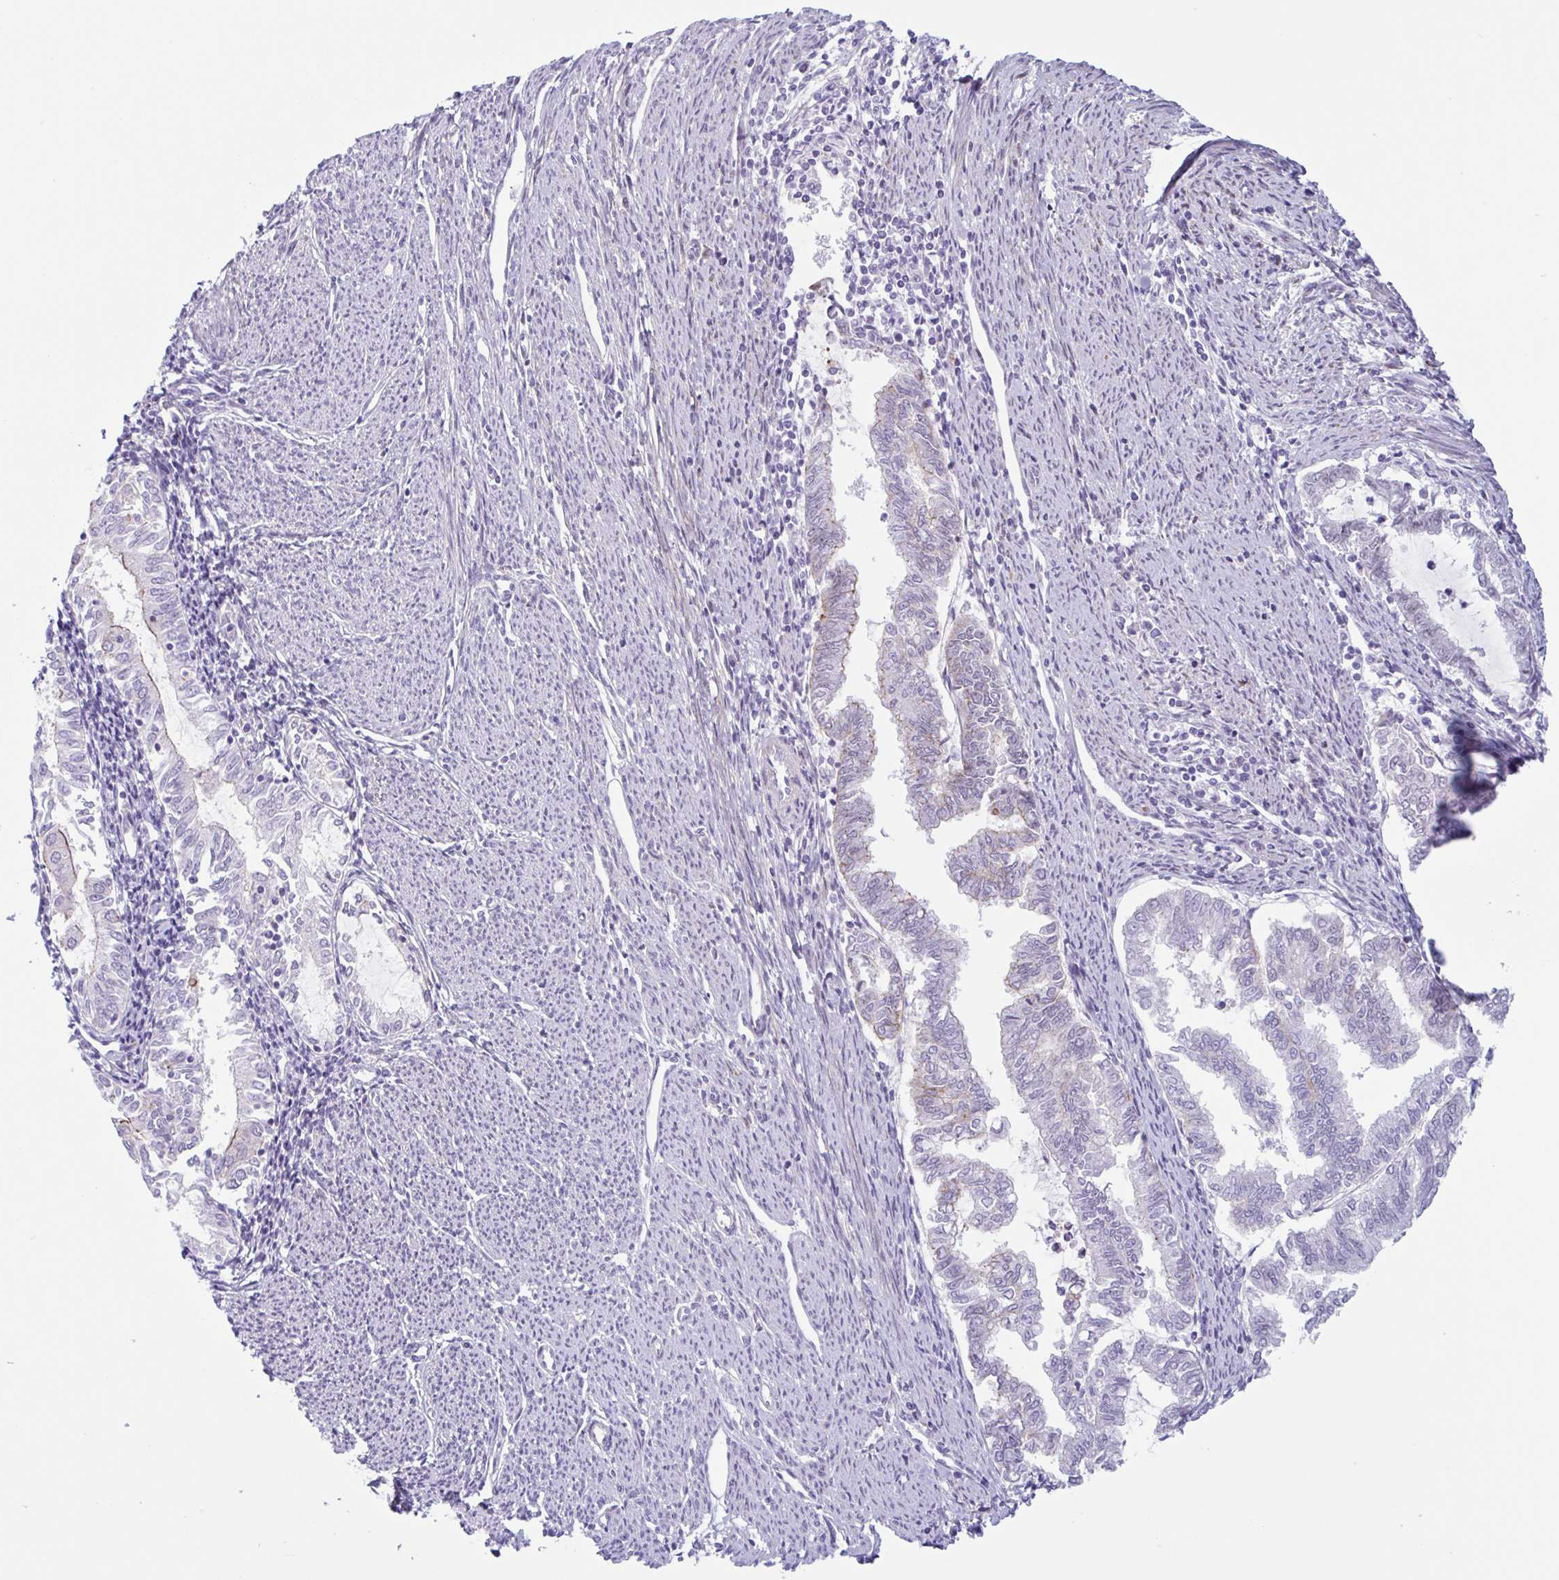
{"staining": {"intensity": "negative", "quantity": "none", "location": "none"}, "tissue": "endometrial cancer", "cell_type": "Tumor cells", "image_type": "cancer", "snomed": [{"axis": "morphology", "description": "Adenocarcinoma, NOS"}, {"axis": "topography", "description": "Endometrium"}], "caption": "The image displays no staining of tumor cells in endometrial adenocarcinoma.", "gene": "MYH10", "patient": {"sex": "female", "age": 79}}